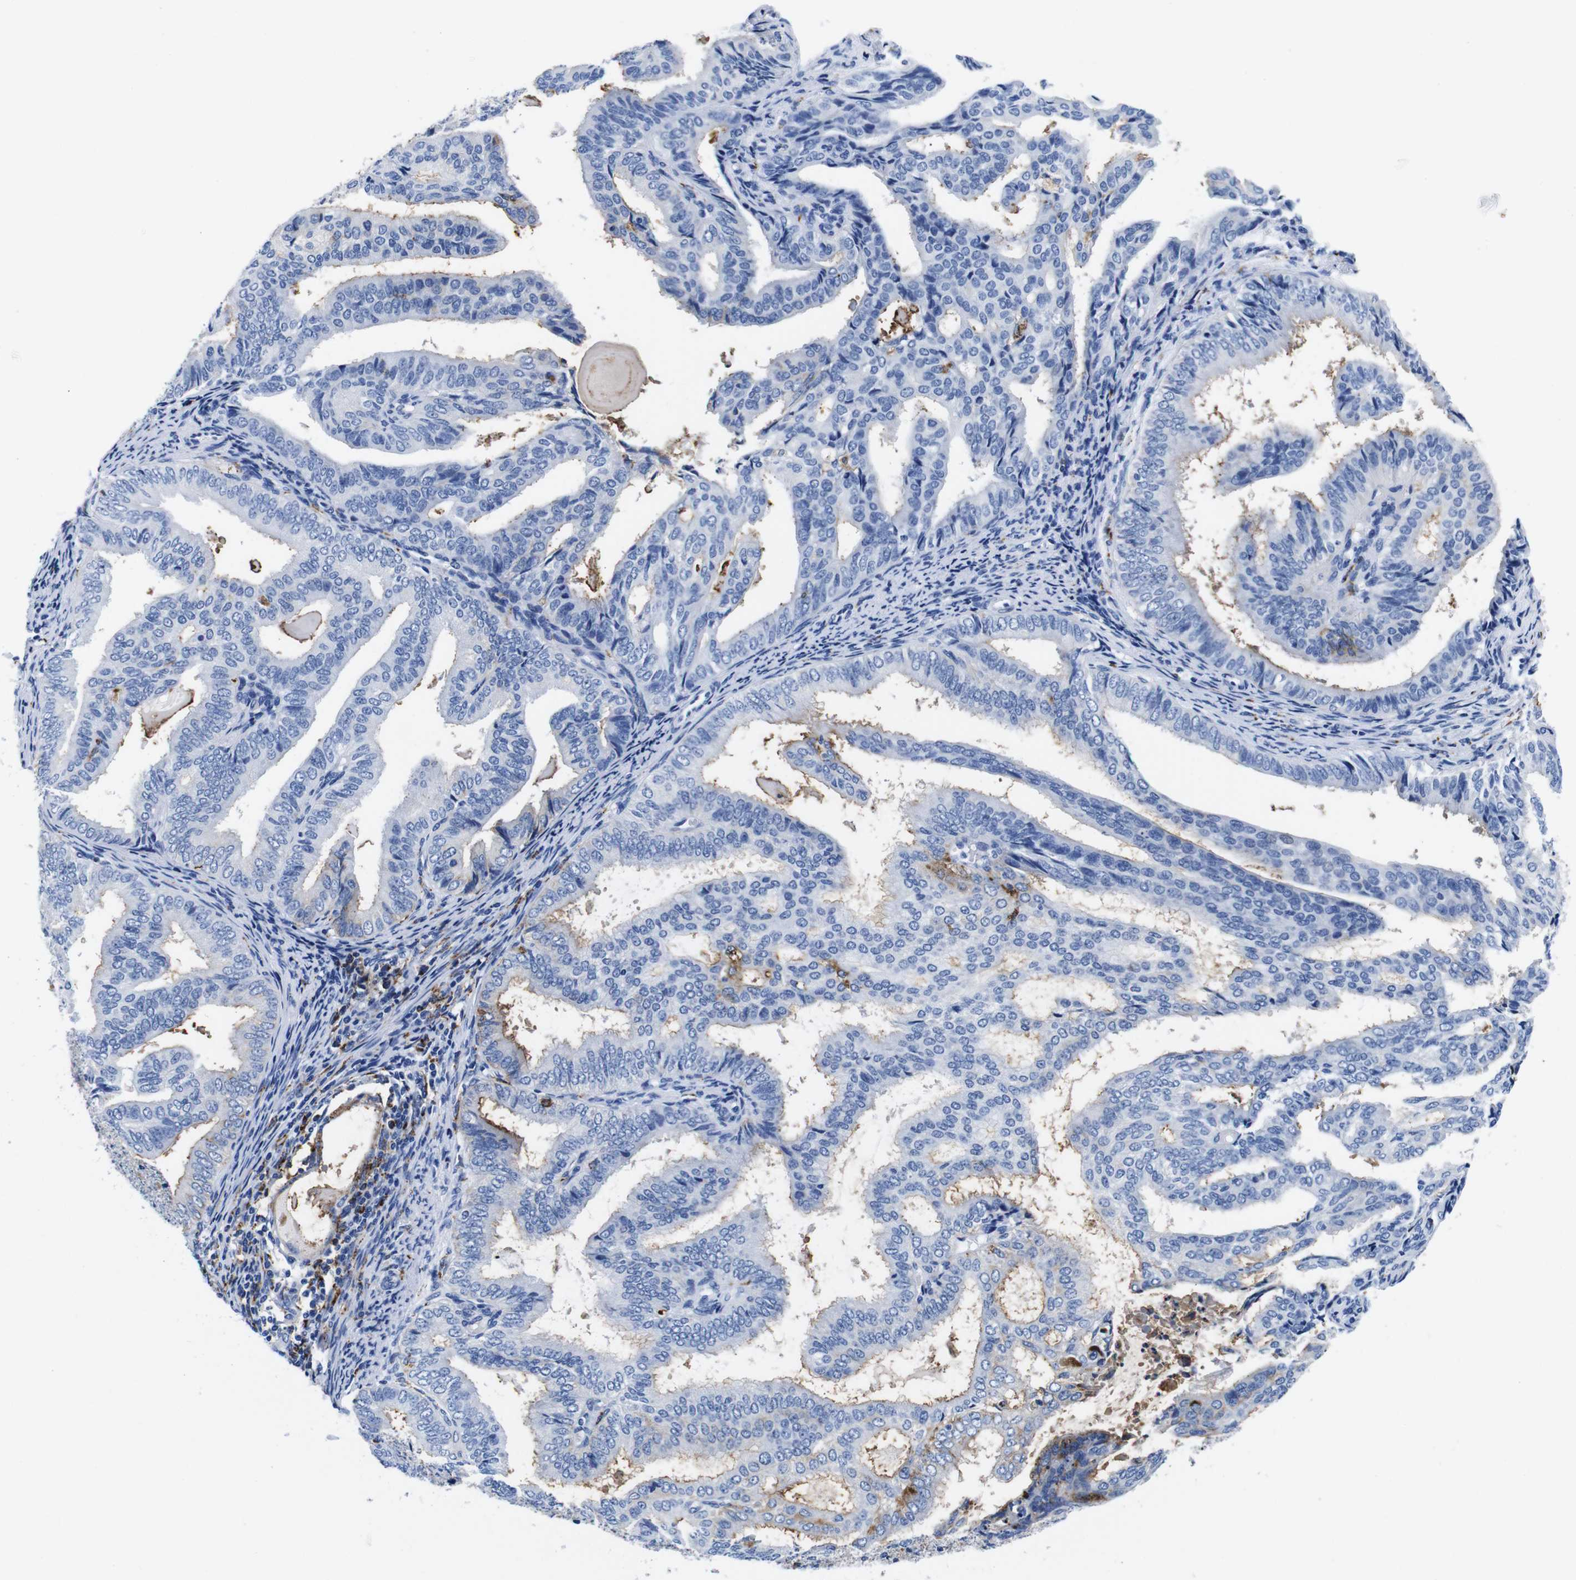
{"staining": {"intensity": "moderate", "quantity": "<25%", "location": "cytoplasmic/membranous"}, "tissue": "endometrial cancer", "cell_type": "Tumor cells", "image_type": "cancer", "snomed": [{"axis": "morphology", "description": "Adenocarcinoma, NOS"}, {"axis": "topography", "description": "Endometrium"}], "caption": "IHC image of endometrial cancer stained for a protein (brown), which reveals low levels of moderate cytoplasmic/membranous staining in about <25% of tumor cells.", "gene": "HLA-DMB", "patient": {"sex": "female", "age": 58}}